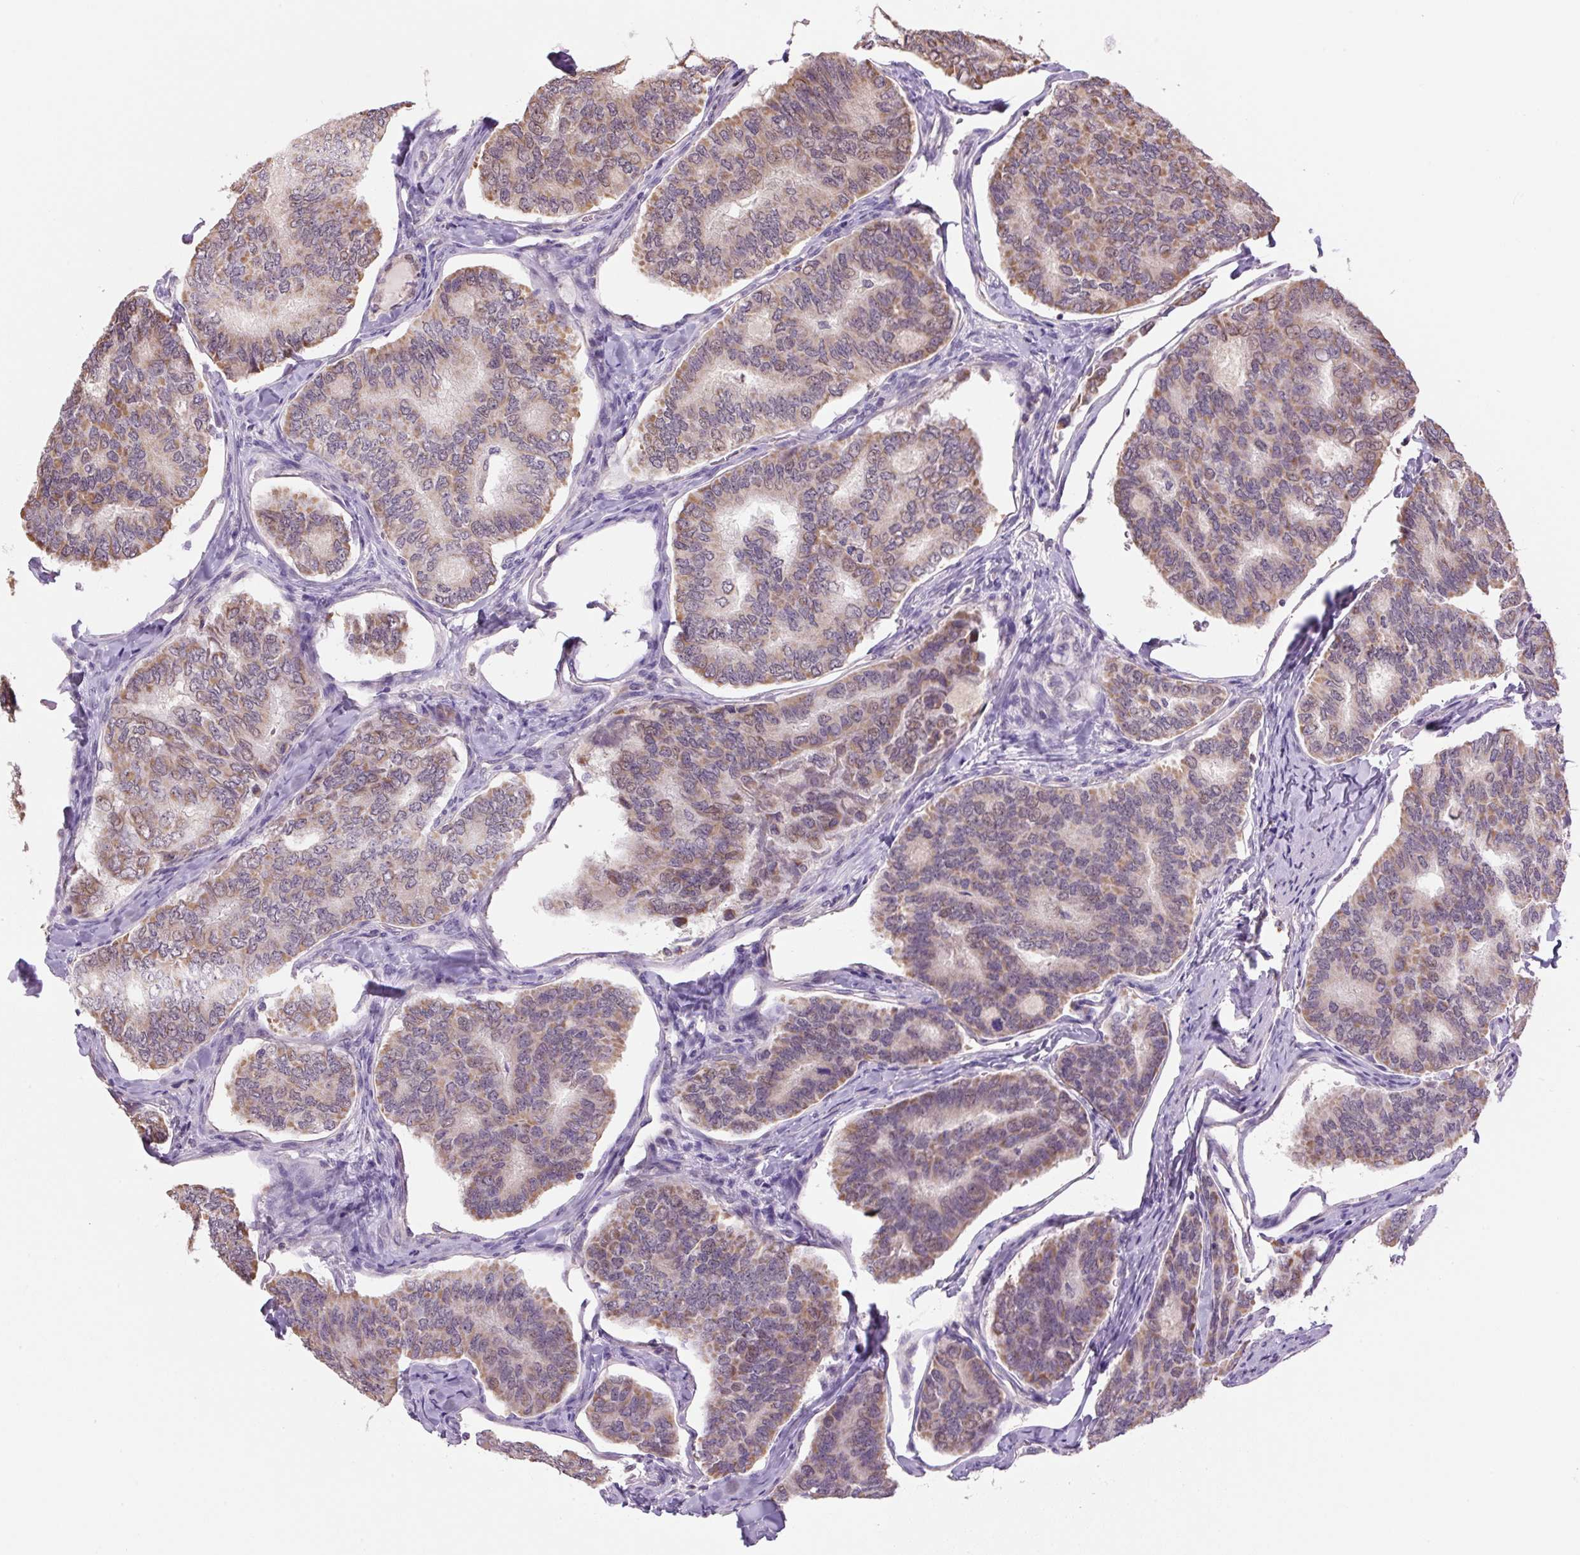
{"staining": {"intensity": "moderate", "quantity": "25%-75%", "location": "cytoplasmic/membranous,nuclear"}, "tissue": "thyroid cancer", "cell_type": "Tumor cells", "image_type": "cancer", "snomed": [{"axis": "morphology", "description": "Papillary adenocarcinoma, NOS"}, {"axis": "topography", "description": "Thyroid gland"}], "caption": "High-power microscopy captured an IHC micrograph of thyroid papillary adenocarcinoma, revealing moderate cytoplasmic/membranous and nuclear staining in about 25%-75% of tumor cells. (DAB IHC, brown staining for protein, blue staining for nuclei).", "gene": "SGF29", "patient": {"sex": "female", "age": 35}}